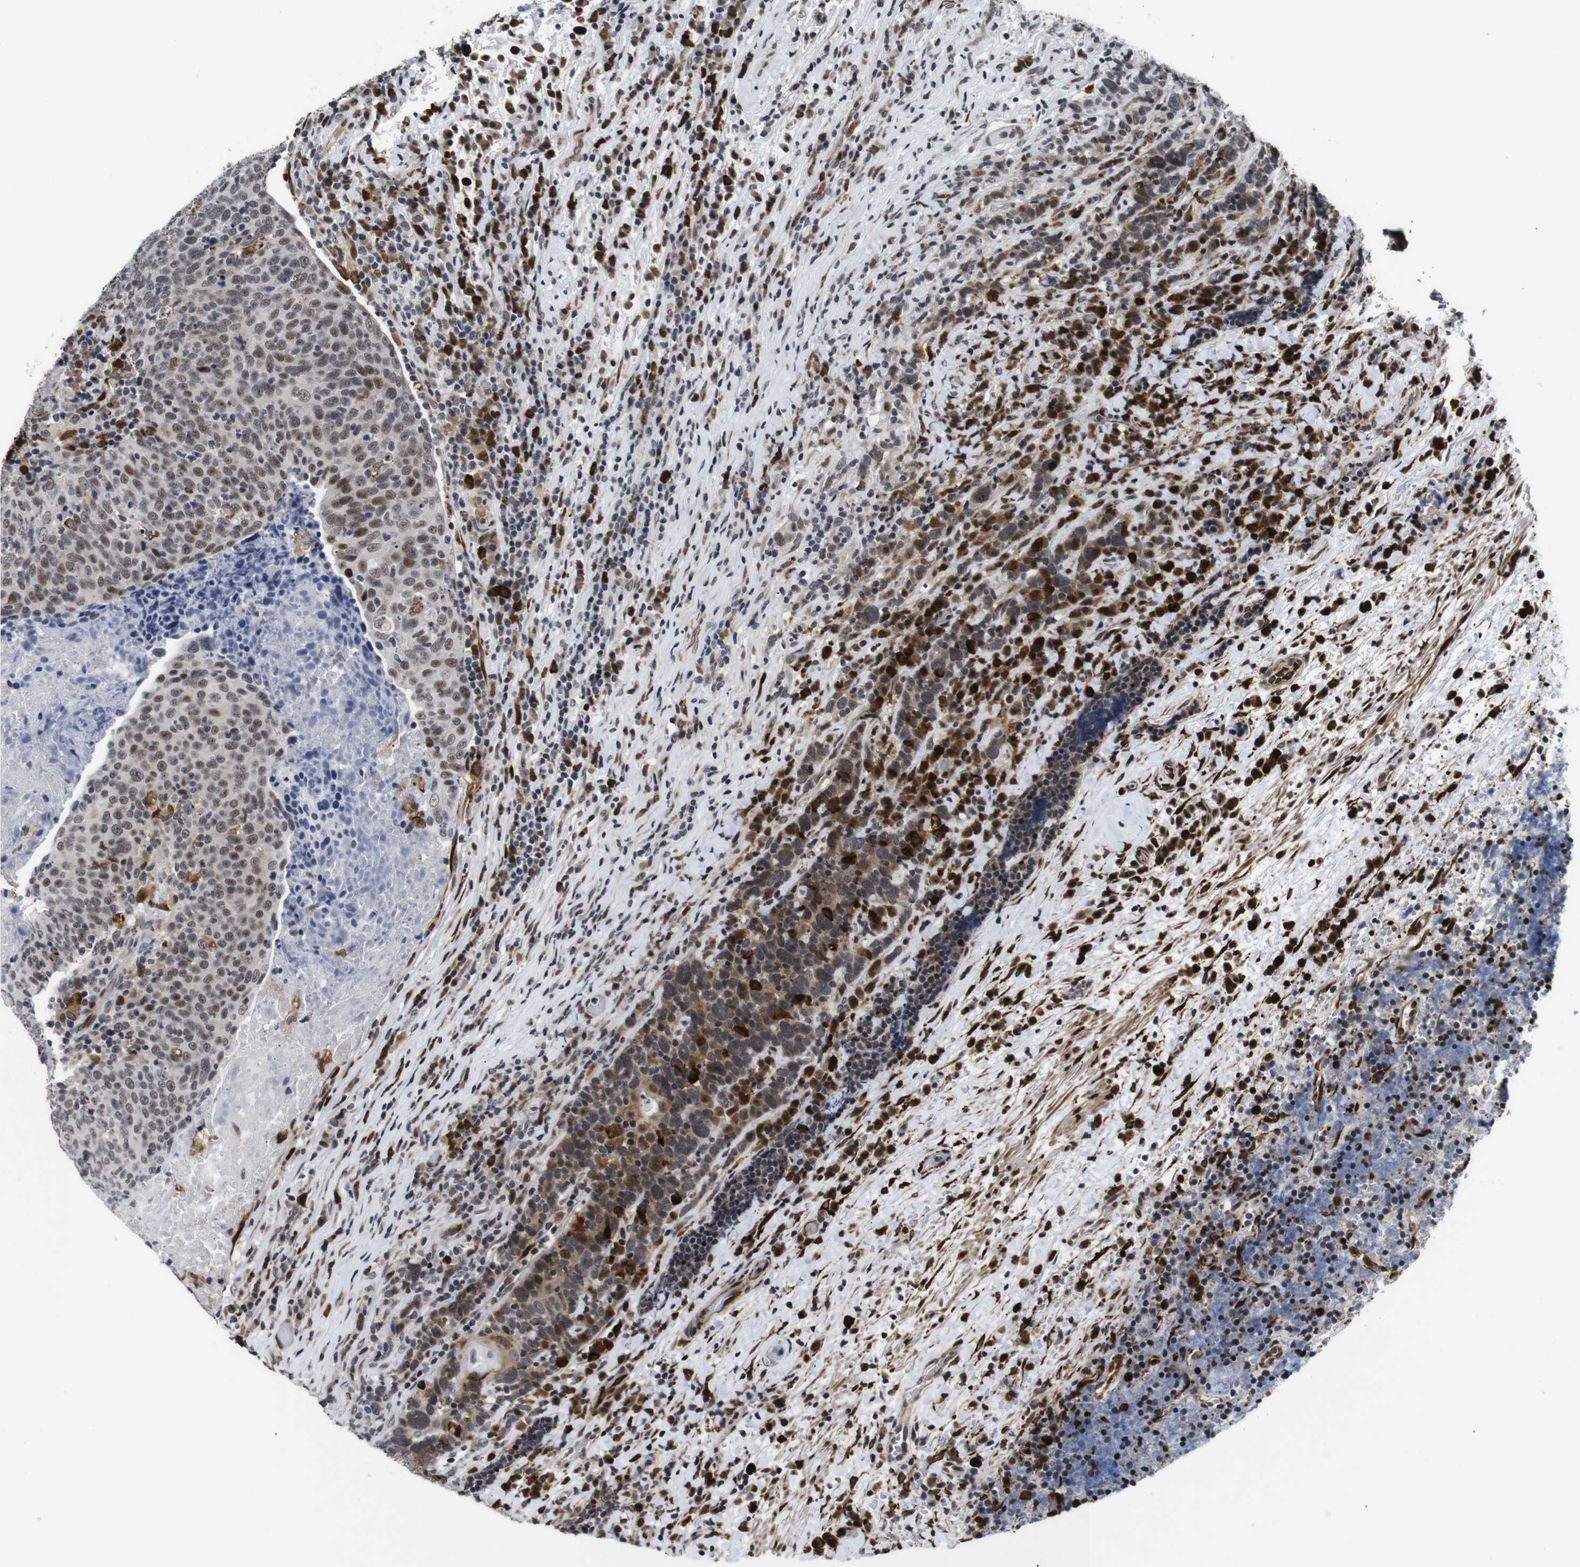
{"staining": {"intensity": "moderate", "quantity": ">75%", "location": "nuclear"}, "tissue": "head and neck cancer", "cell_type": "Tumor cells", "image_type": "cancer", "snomed": [{"axis": "morphology", "description": "Squamous cell carcinoma, NOS"}, {"axis": "morphology", "description": "Squamous cell carcinoma, metastatic, NOS"}, {"axis": "topography", "description": "Lymph node"}, {"axis": "topography", "description": "Head-Neck"}], "caption": "Head and neck metastatic squamous cell carcinoma was stained to show a protein in brown. There is medium levels of moderate nuclear positivity in about >75% of tumor cells.", "gene": "EIF4G1", "patient": {"sex": "male", "age": 62}}